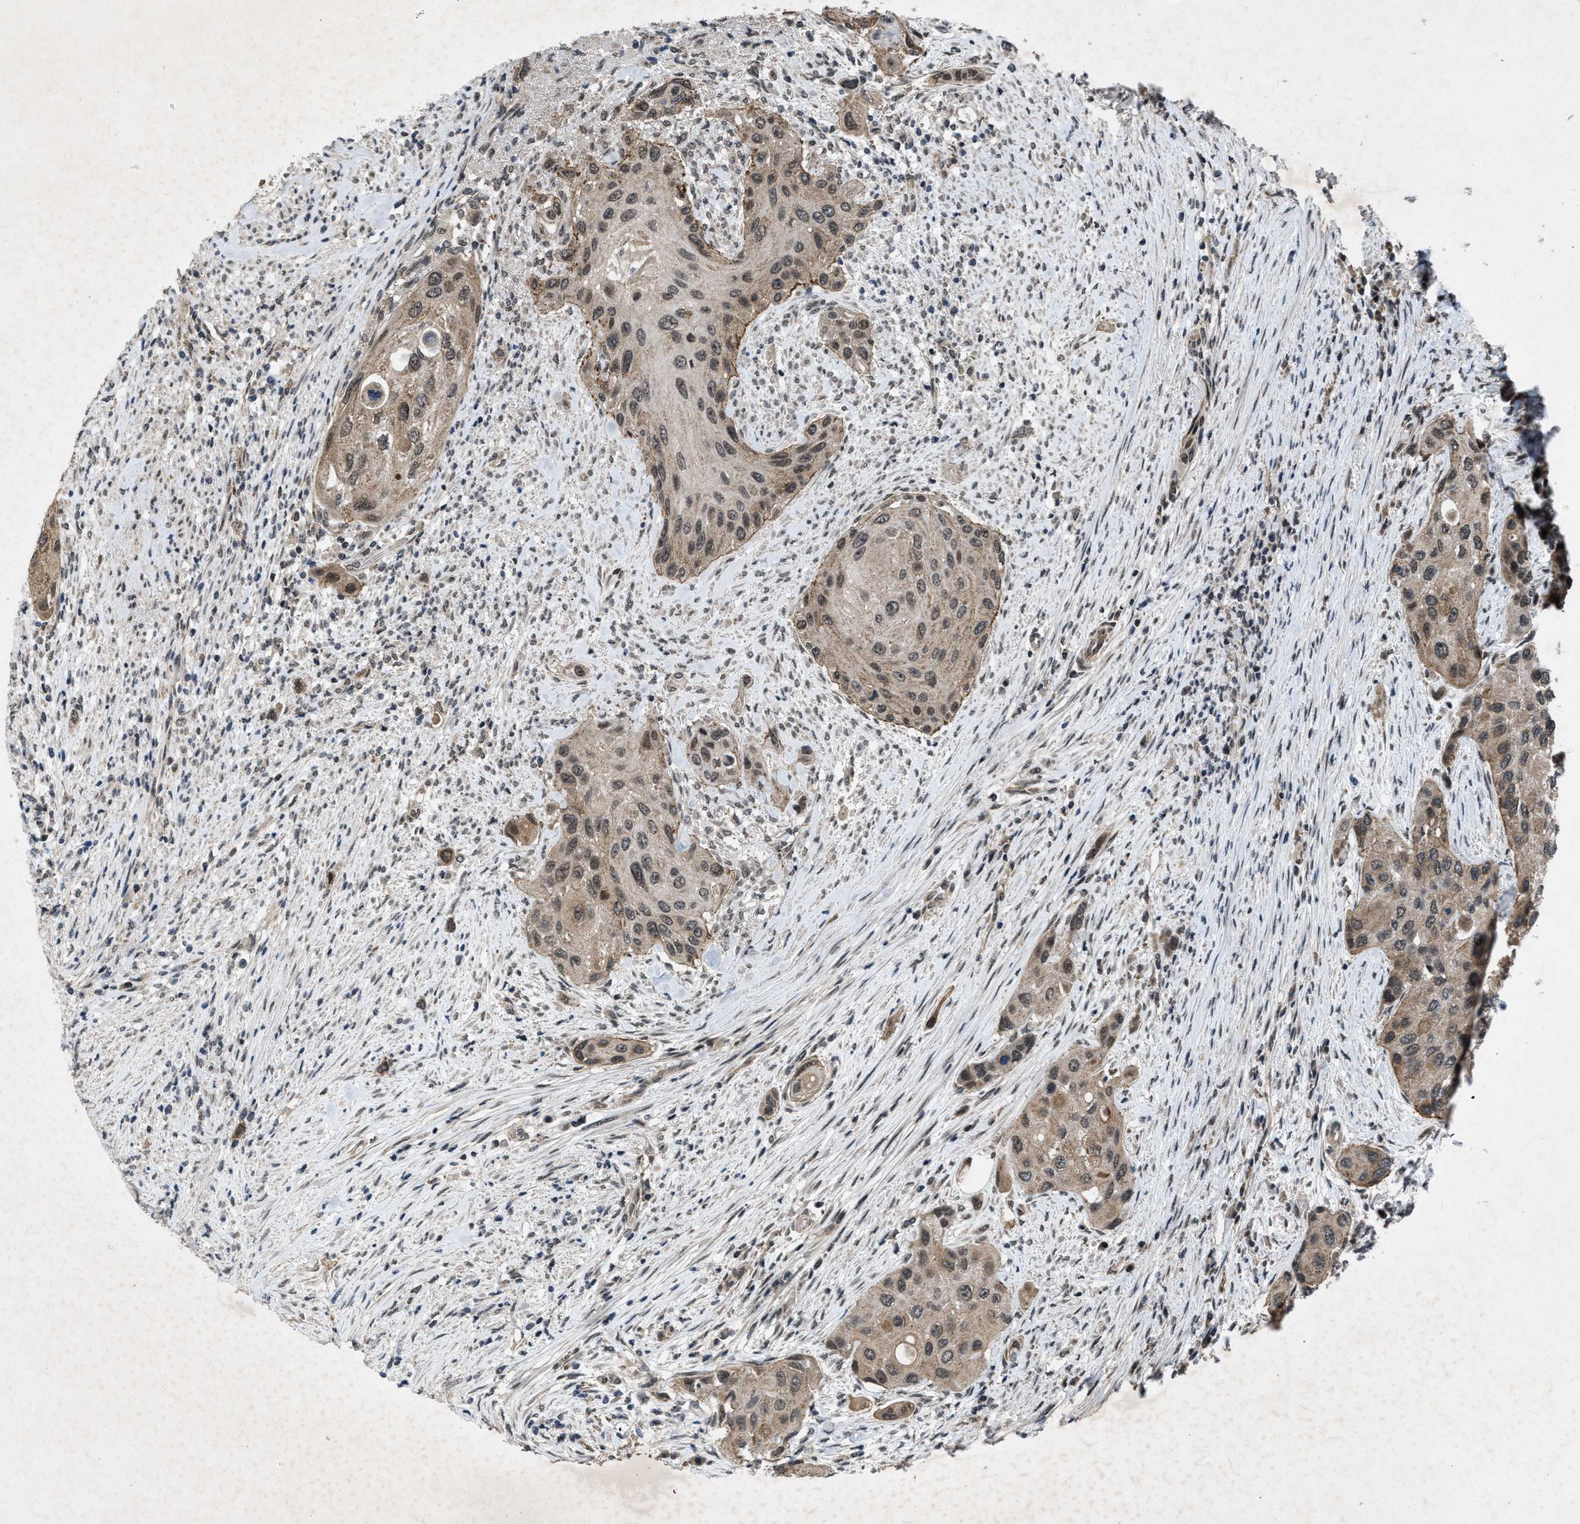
{"staining": {"intensity": "weak", "quantity": ">75%", "location": "cytoplasmic/membranous"}, "tissue": "urothelial cancer", "cell_type": "Tumor cells", "image_type": "cancer", "snomed": [{"axis": "morphology", "description": "Urothelial carcinoma, High grade"}, {"axis": "topography", "description": "Urinary bladder"}], "caption": "About >75% of tumor cells in human urothelial carcinoma (high-grade) exhibit weak cytoplasmic/membranous protein staining as visualized by brown immunohistochemical staining.", "gene": "ZNHIT1", "patient": {"sex": "female", "age": 56}}